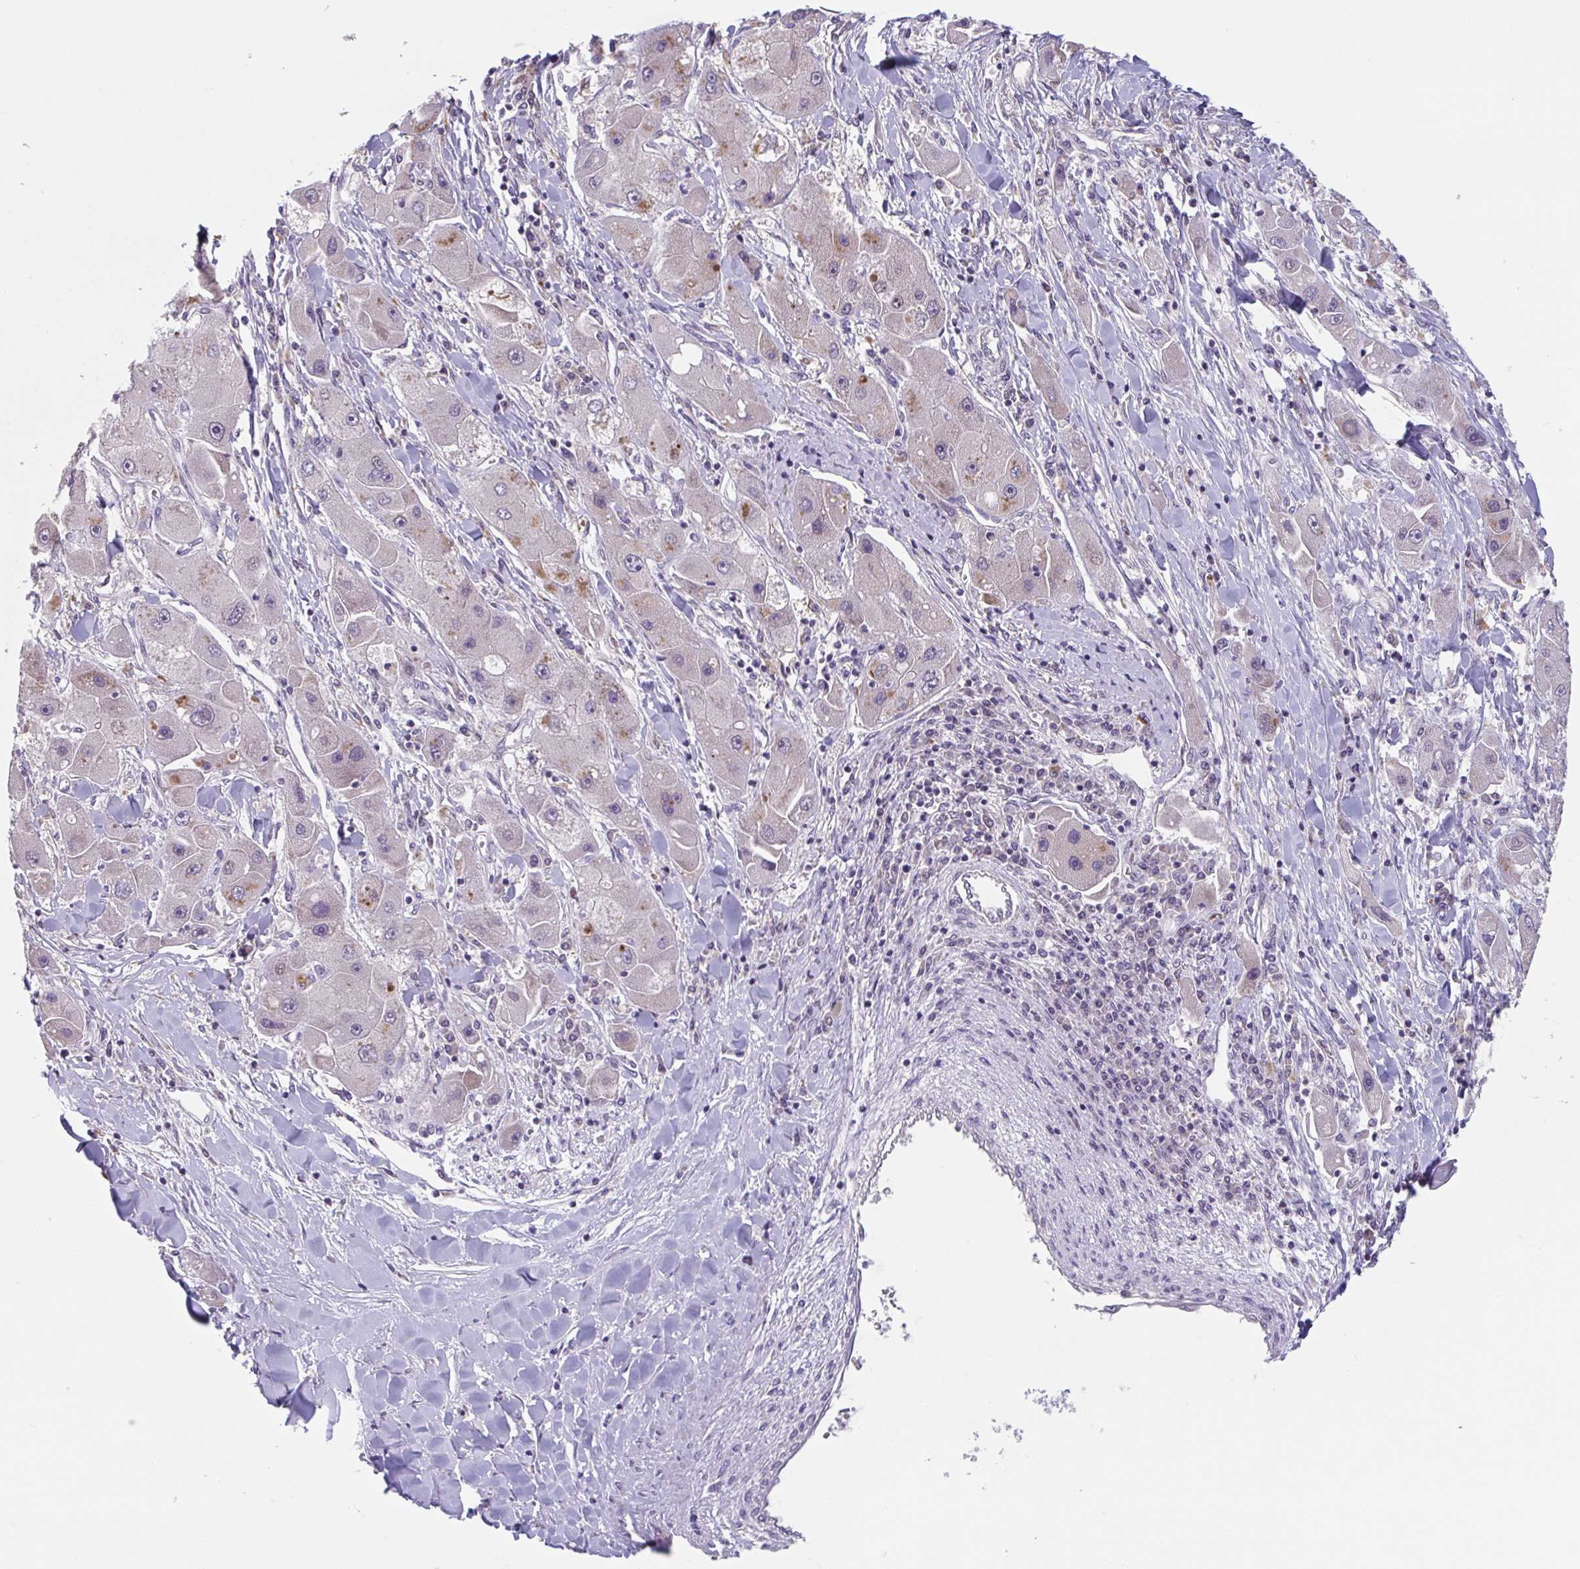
{"staining": {"intensity": "moderate", "quantity": "<25%", "location": "cytoplasmic/membranous"}, "tissue": "liver cancer", "cell_type": "Tumor cells", "image_type": "cancer", "snomed": [{"axis": "morphology", "description": "Carcinoma, Hepatocellular, NOS"}, {"axis": "topography", "description": "Liver"}], "caption": "Moderate cytoplasmic/membranous positivity is appreciated in about <25% of tumor cells in hepatocellular carcinoma (liver). The staining was performed using DAB, with brown indicating positive protein expression. Nuclei are stained blue with hematoxylin.", "gene": "RIOK1", "patient": {"sex": "male", "age": 24}}